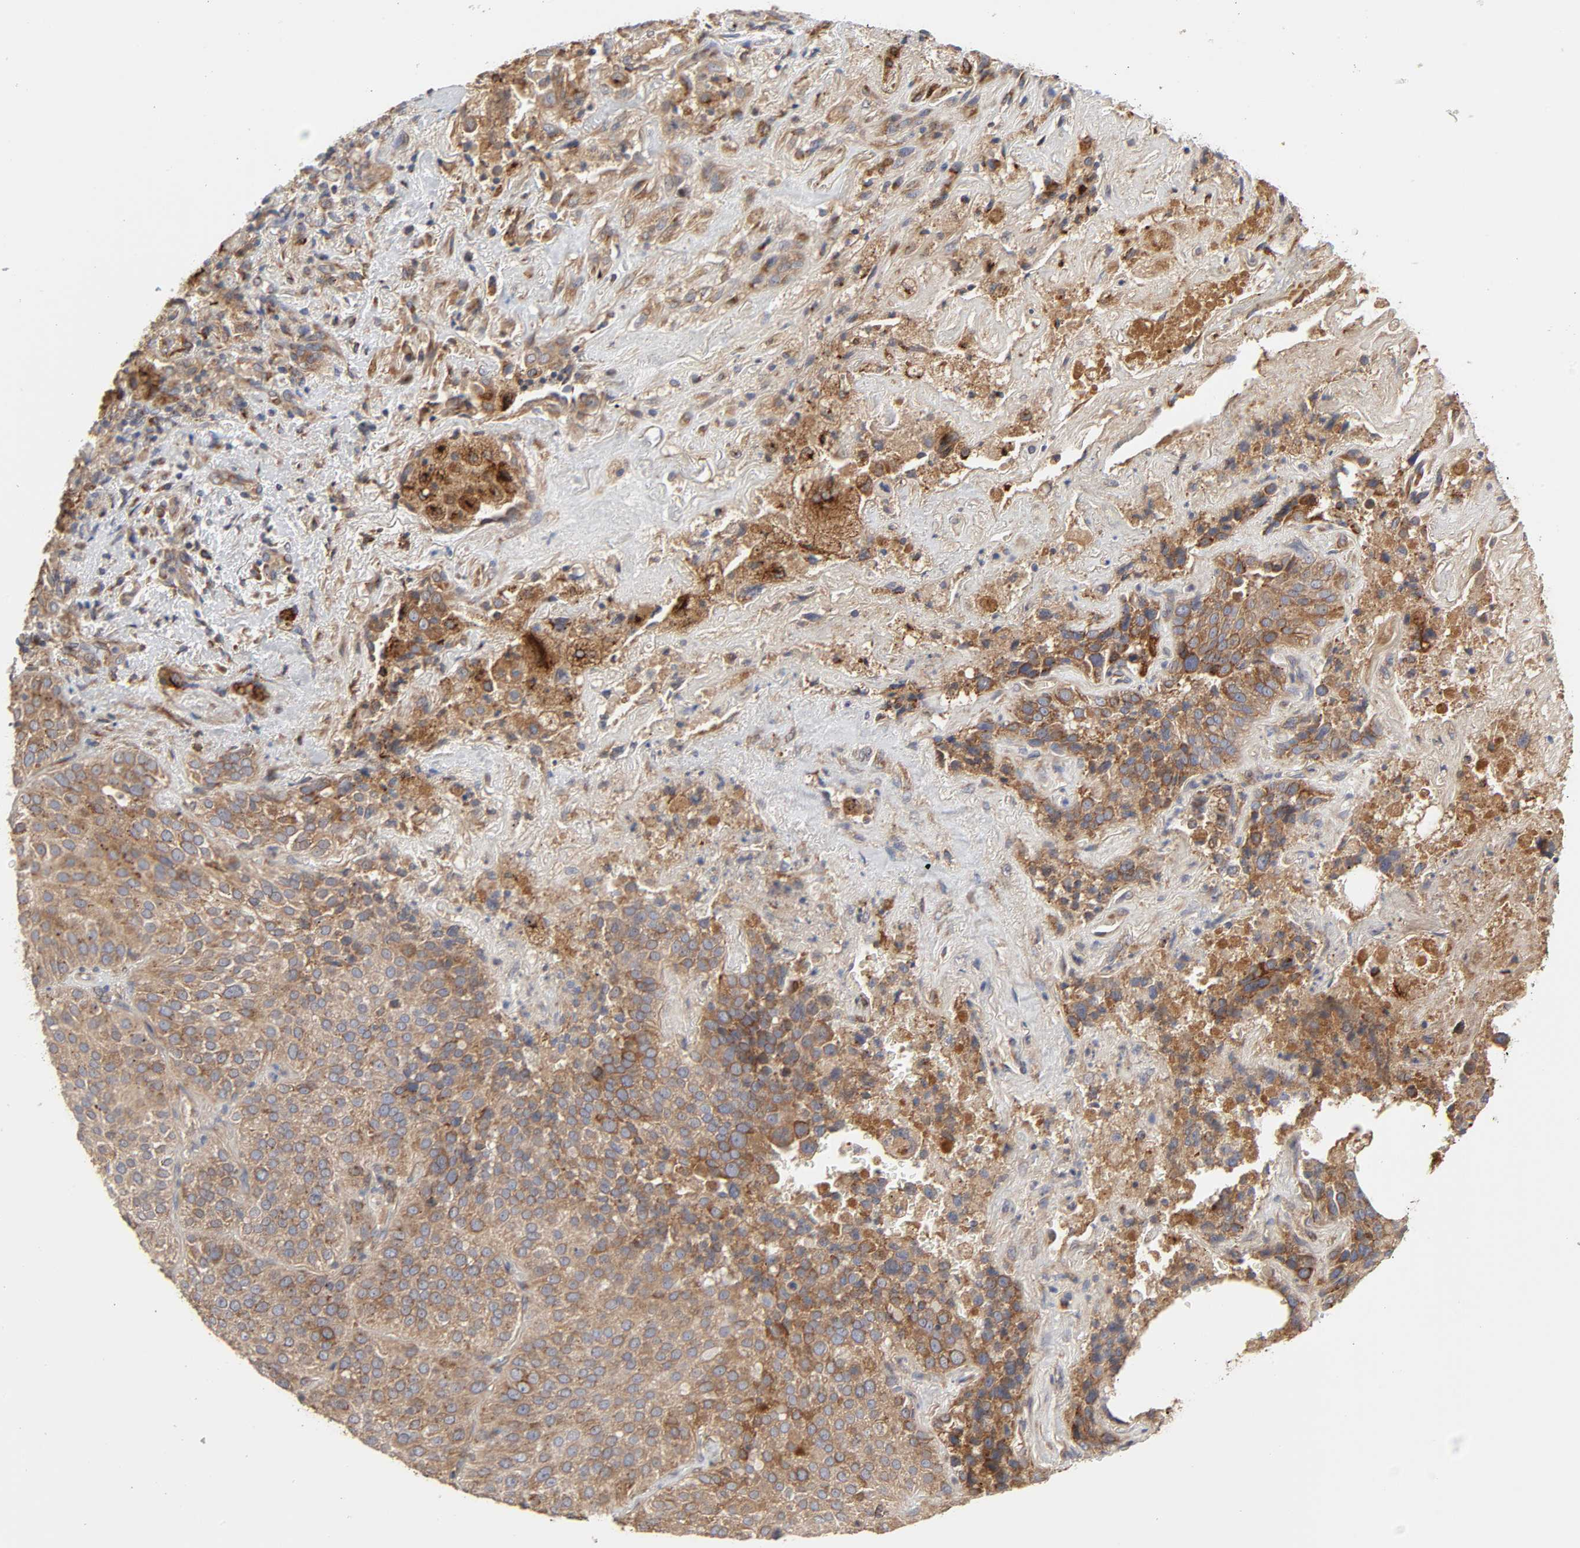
{"staining": {"intensity": "moderate", "quantity": ">75%", "location": "cytoplasmic/membranous"}, "tissue": "lung cancer", "cell_type": "Tumor cells", "image_type": "cancer", "snomed": [{"axis": "morphology", "description": "Squamous cell carcinoma, NOS"}, {"axis": "topography", "description": "Lung"}], "caption": "IHC histopathology image of neoplastic tissue: lung cancer (squamous cell carcinoma) stained using IHC reveals medium levels of moderate protein expression localized specifically in the cytoplasmic/membranous of tumor cells, appearing as a cytoplasmic/membranous brown color.", "gene": "GNPTG", "patient": {"sex": "male", "age": 54}}